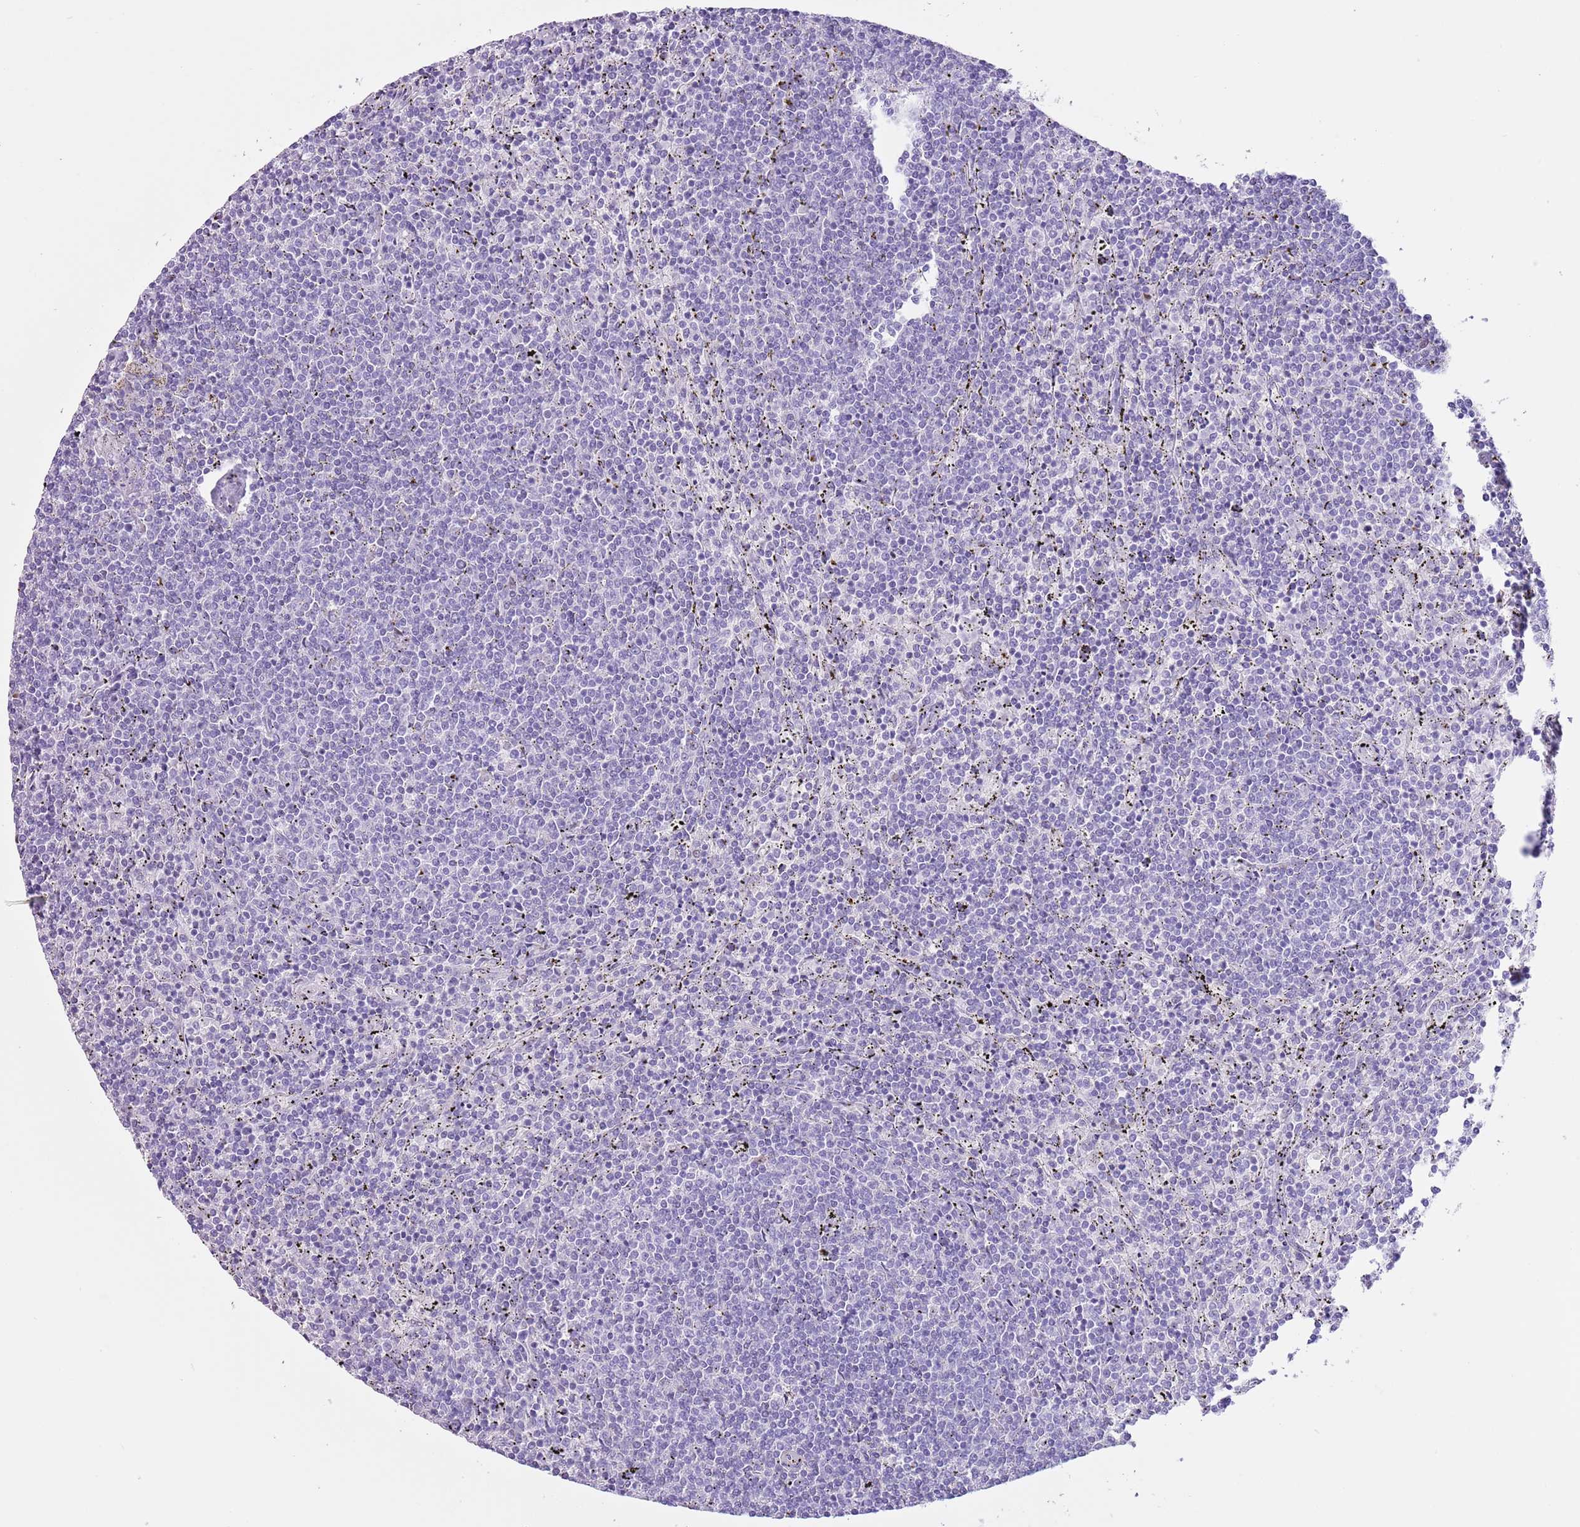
{"staining": {"intensity": "negative", "quantity": "none", "location": "none"}, "tissue": "lymphoma", "cell_type": "Tumor cells", "image_type": "cancer", "snomed": [{"axis": "morphology", "description": "Malignant lymphoma, non-Hodgkin's type, Low grade"}, {"axis": "topography", "description": "Spleen"}], "caption": "Lymphoma was stained to show a protein in brown. There is no significant staining in tumor cells.", "gene": "SLC7A14", "patient": {"sex": "female", "age": 50}}